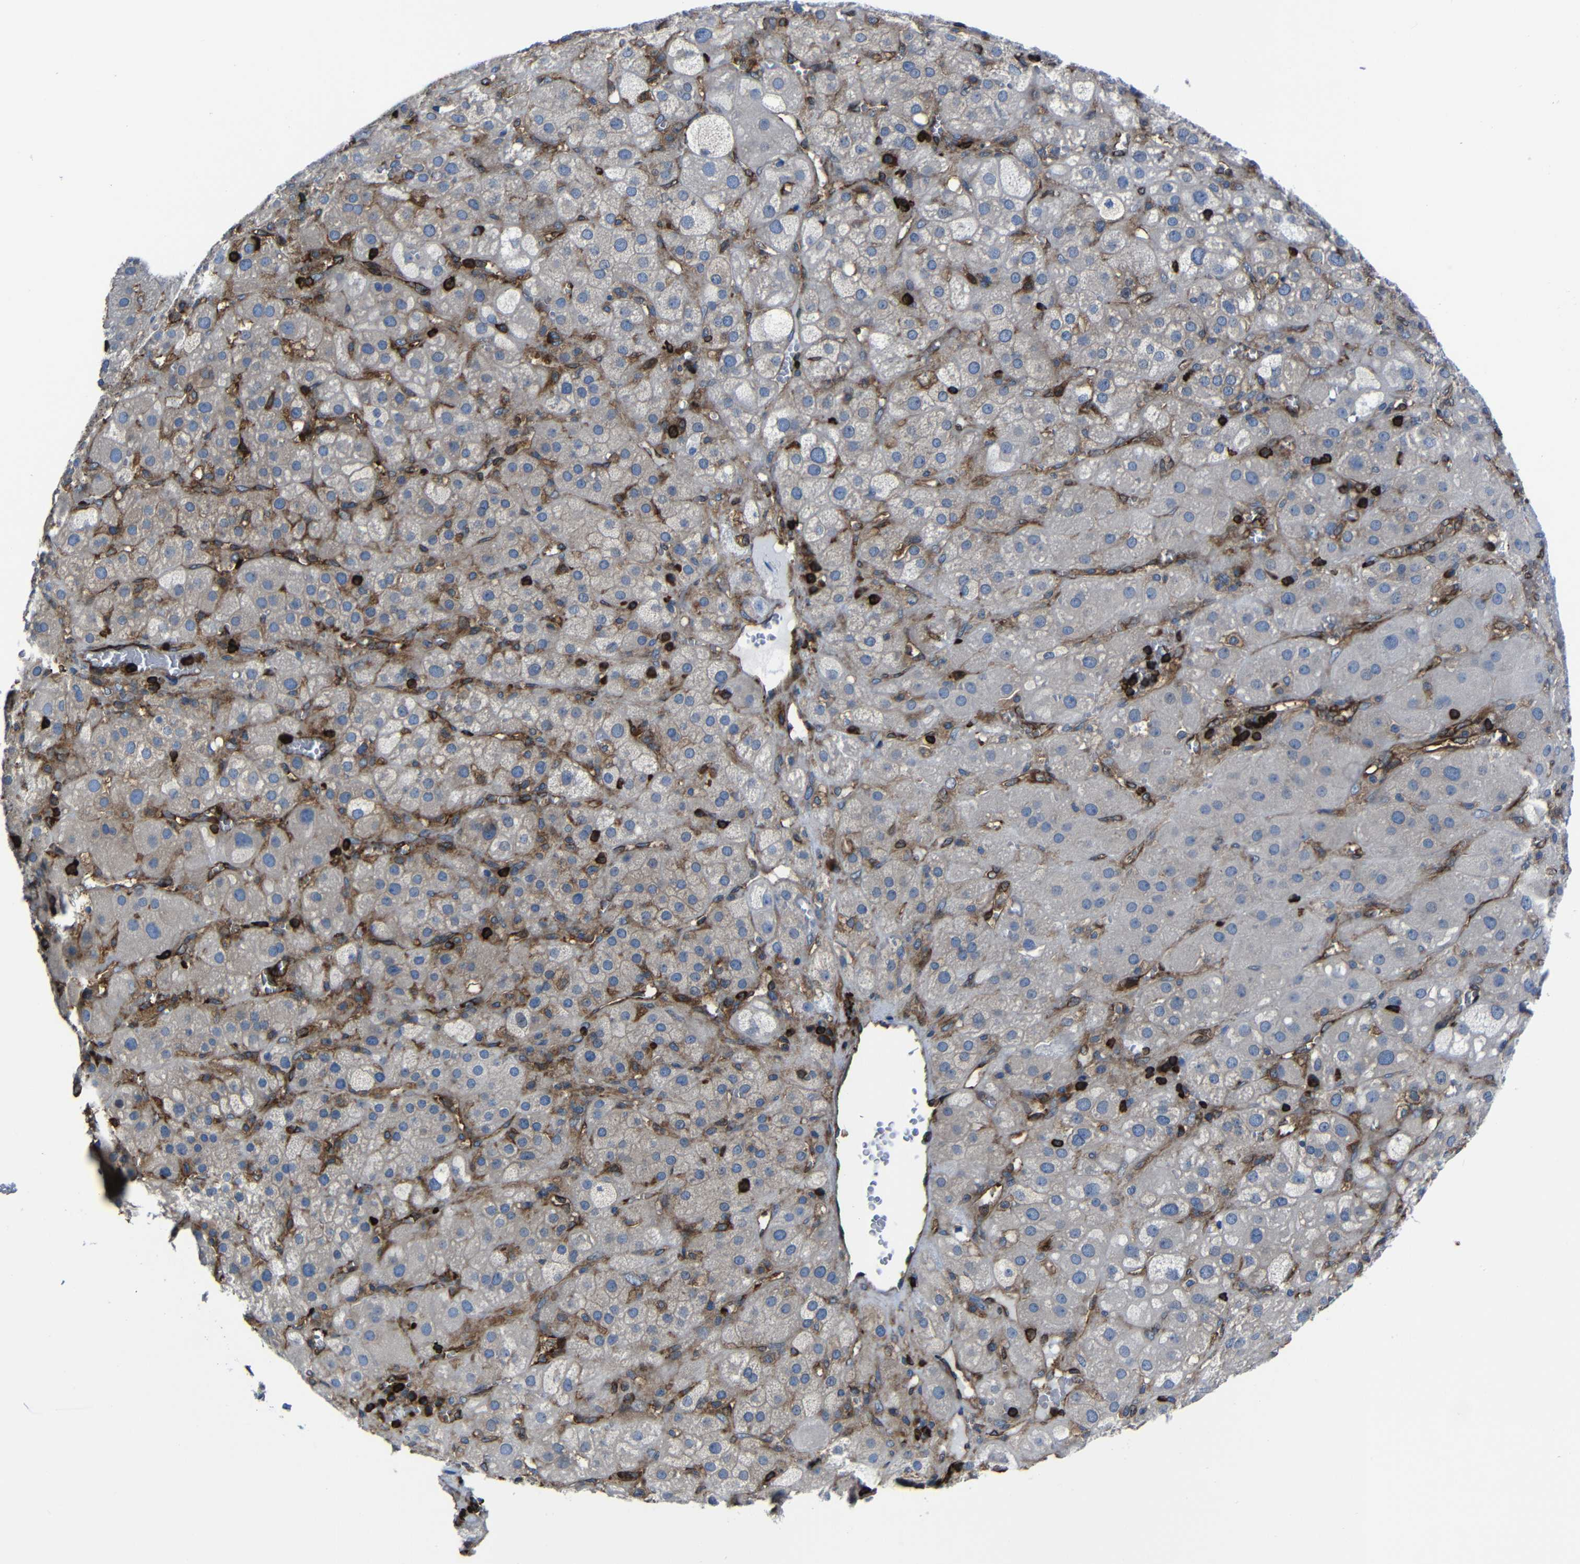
{"staining": {"intensity": "moderate", "quantity": "25%-75%", "location": "cytoplasmic/membranous"}, "tissue": "adrenal gland", "cell_type": "Glandular cells", "image_type": "normal", "snomed": [{"axis": "morphology", "description": "Normal tissue, NOS"}, {"axis": "topography", "description": "Adrenal gland"}], "caption": "About 25%-75% of glandular cells in unremarkable human adrenal gland display moderate cytoplasmic/membranous protein staining as visualized by brown immunohistochemical staining.", "gene": "ARHGEF1", "patient": {"sex": "female", "age": 47}}